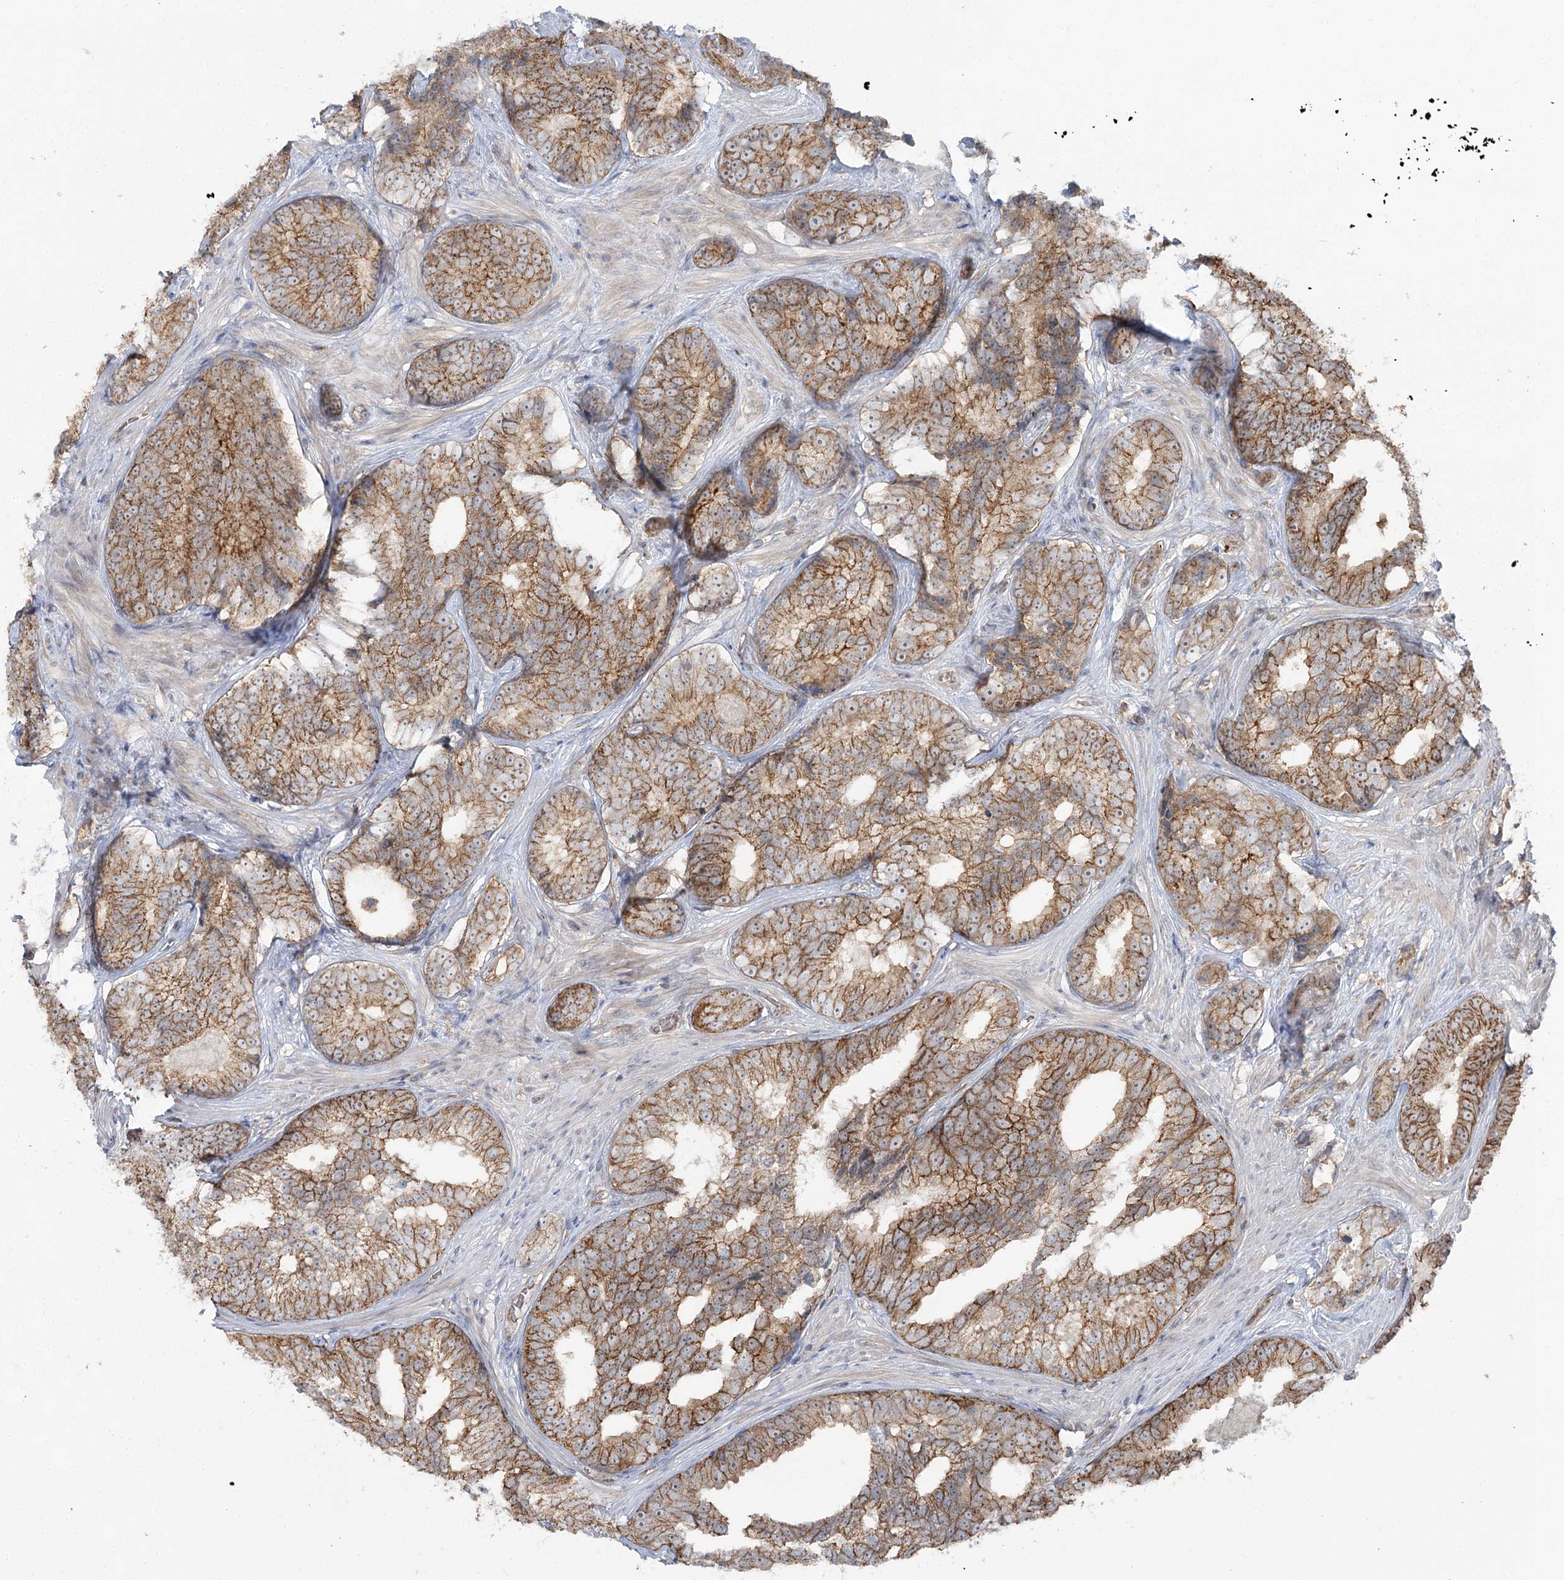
{"staining": {"intensity": "moderate", "quantity": ">75%", "location": "cytoplasmic/membranous"}, "tissue": "prostate cancer", "cell_type": "Tumor cells", "image_type": "cancer", "snomed": [{"axis": "morphology", "description": "Adenocarcinoma, High grade"}, {"axis": "topography", "description": "Prostate"}], "caption": "Immunohistochemical staining of human adenocarcinoma (high-grade) (prostate) exhibits moderate cytoplasmic/membranous protein staining in about >75% of tumor cells. (DAB (3,3'-diaminobenzidine) IHC, brown staining for protein, blue staining for nuclei).", "gene": "PCBD2", "patient": {"sex": "male", "age": 66}}